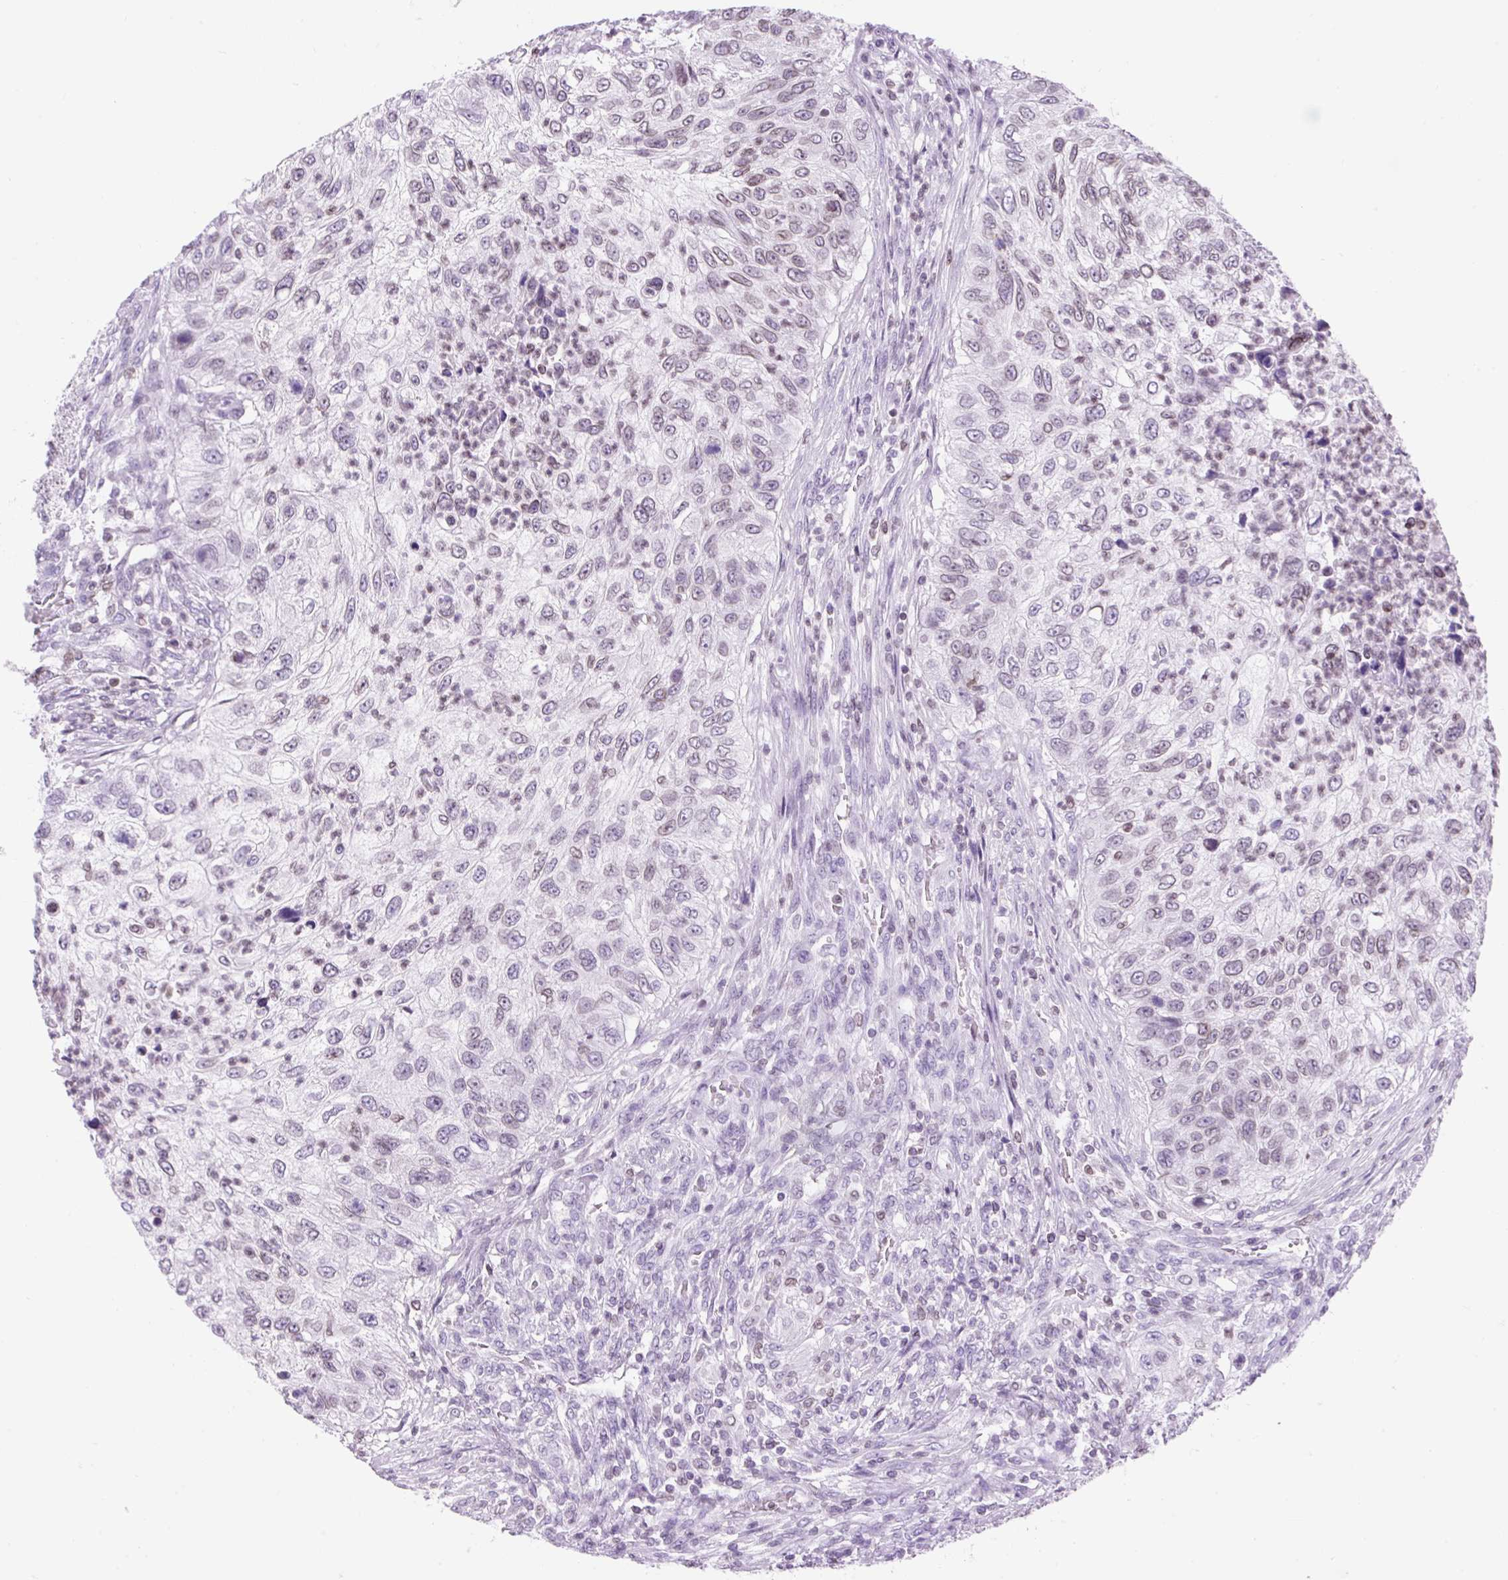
{"staining": {"intensity": "weak", "quantity": ">75%", "location": "cytoplasmic/membranous,nuclear"}, "tissue": "urothelial cancer", "cell_type": "Tumor cells", "image_type": "cancer", "snomed": [{"axis": "morphology", "description": "Urothelial carcinoma, High grade"}, {"axis": "topography", "description": "Urinary bladder"}], "caption": "A high-resolution micrograph shows immunohistochemistry staining of urothelial cancer, which reveals weak cytoplasmic/membranous and nuclear expression in about >75% of tumor cells.", "gene": "VPREB1", "patient": {"sex": "female", "age": 60}}